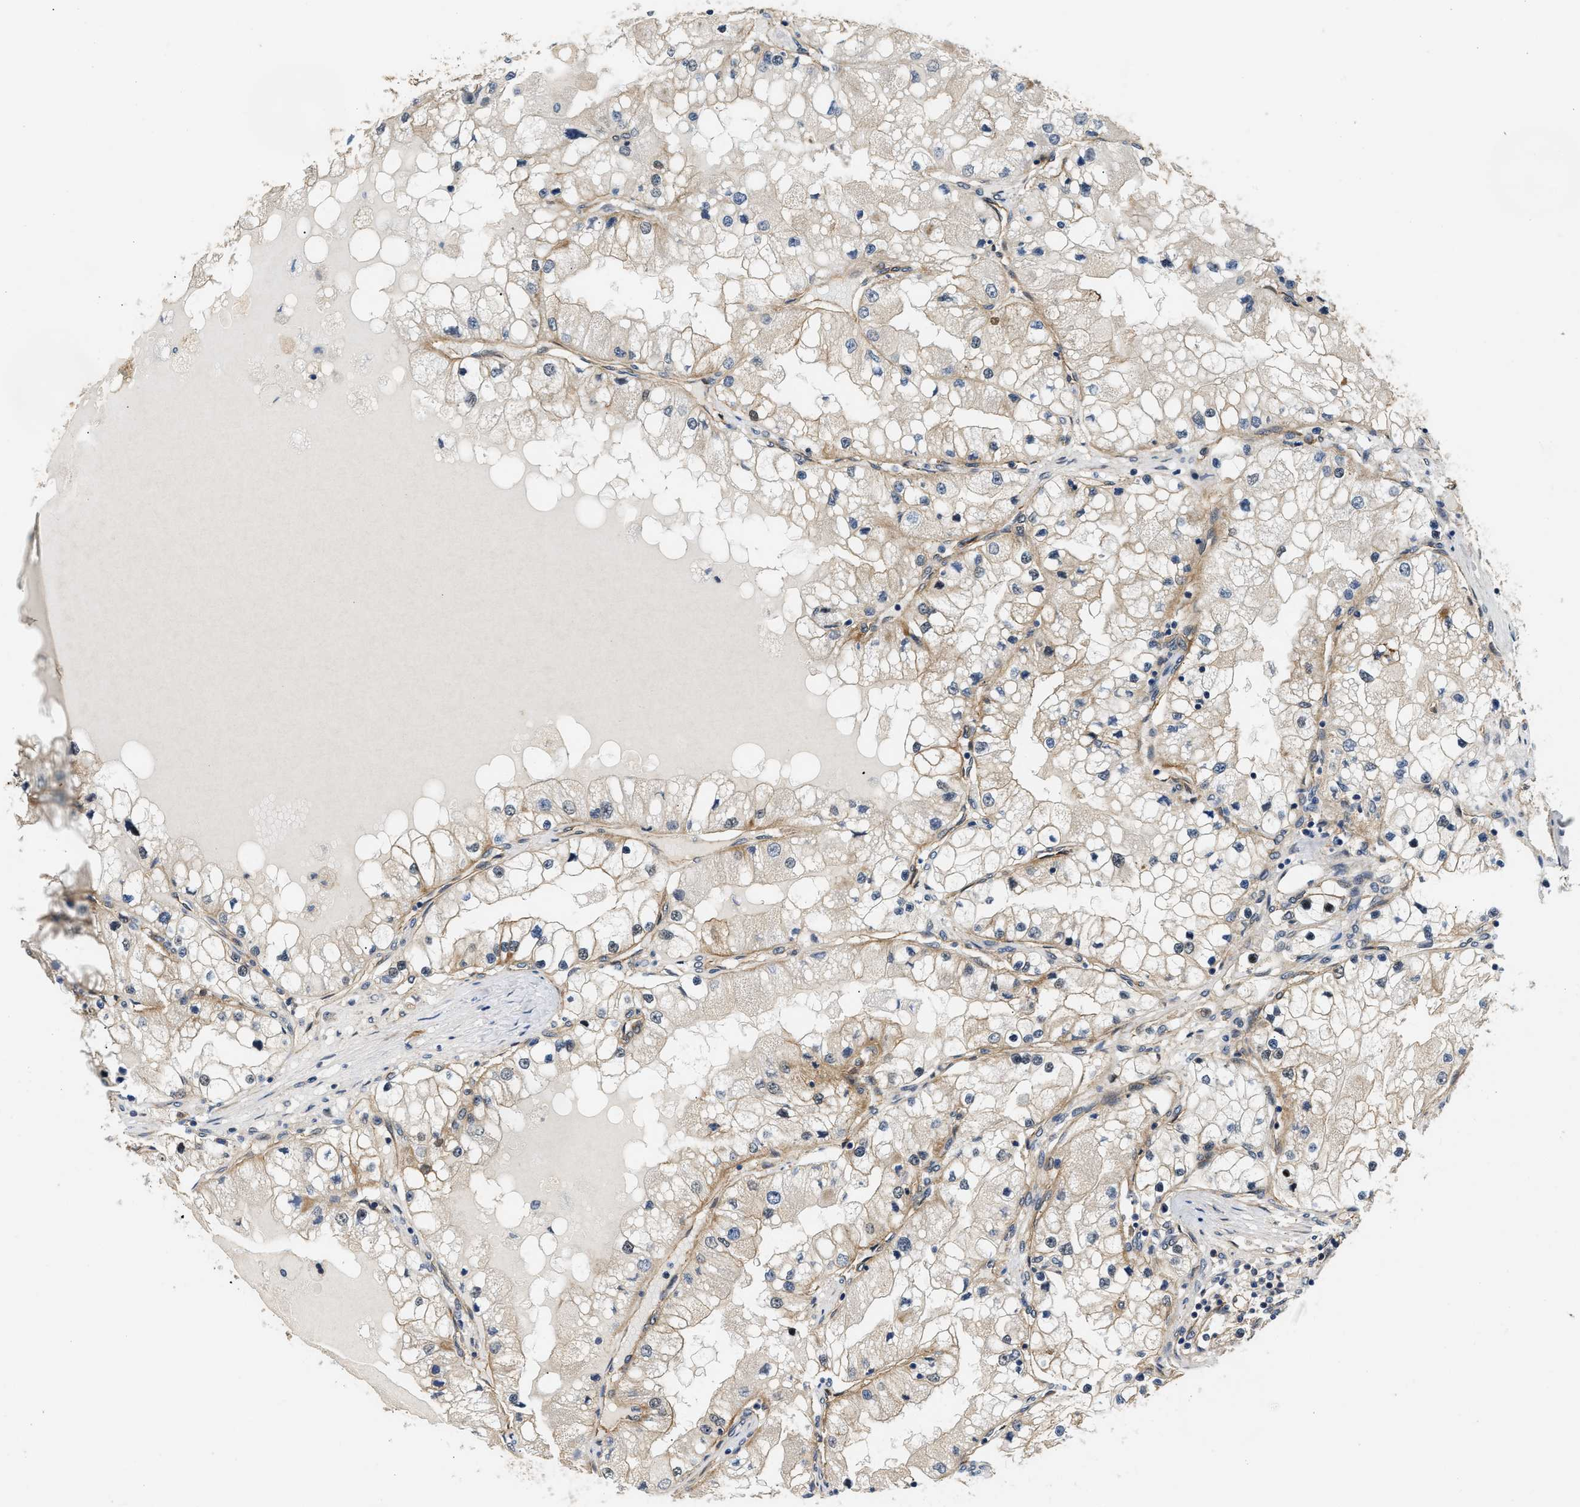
{"staining": {"intensity": "weak", "quantity": "<25%", "location": "cytoplasmic/membranous"}, "tissue": "renal cancer", "cell_type": "Tumor cells", "image_type": "cancer", "snomed": [{"axis": "morphology", "description": "Adenocarcinoma, NOS"}, {"axis": "topography", "description": "Kidney"}], "caption": "Immunohistochemical staining of human renal adenocarcinoma displays no significant positivity in tumor cells.", "gene": "COPS2", "patient": {"sex": "male", "age": 68}}